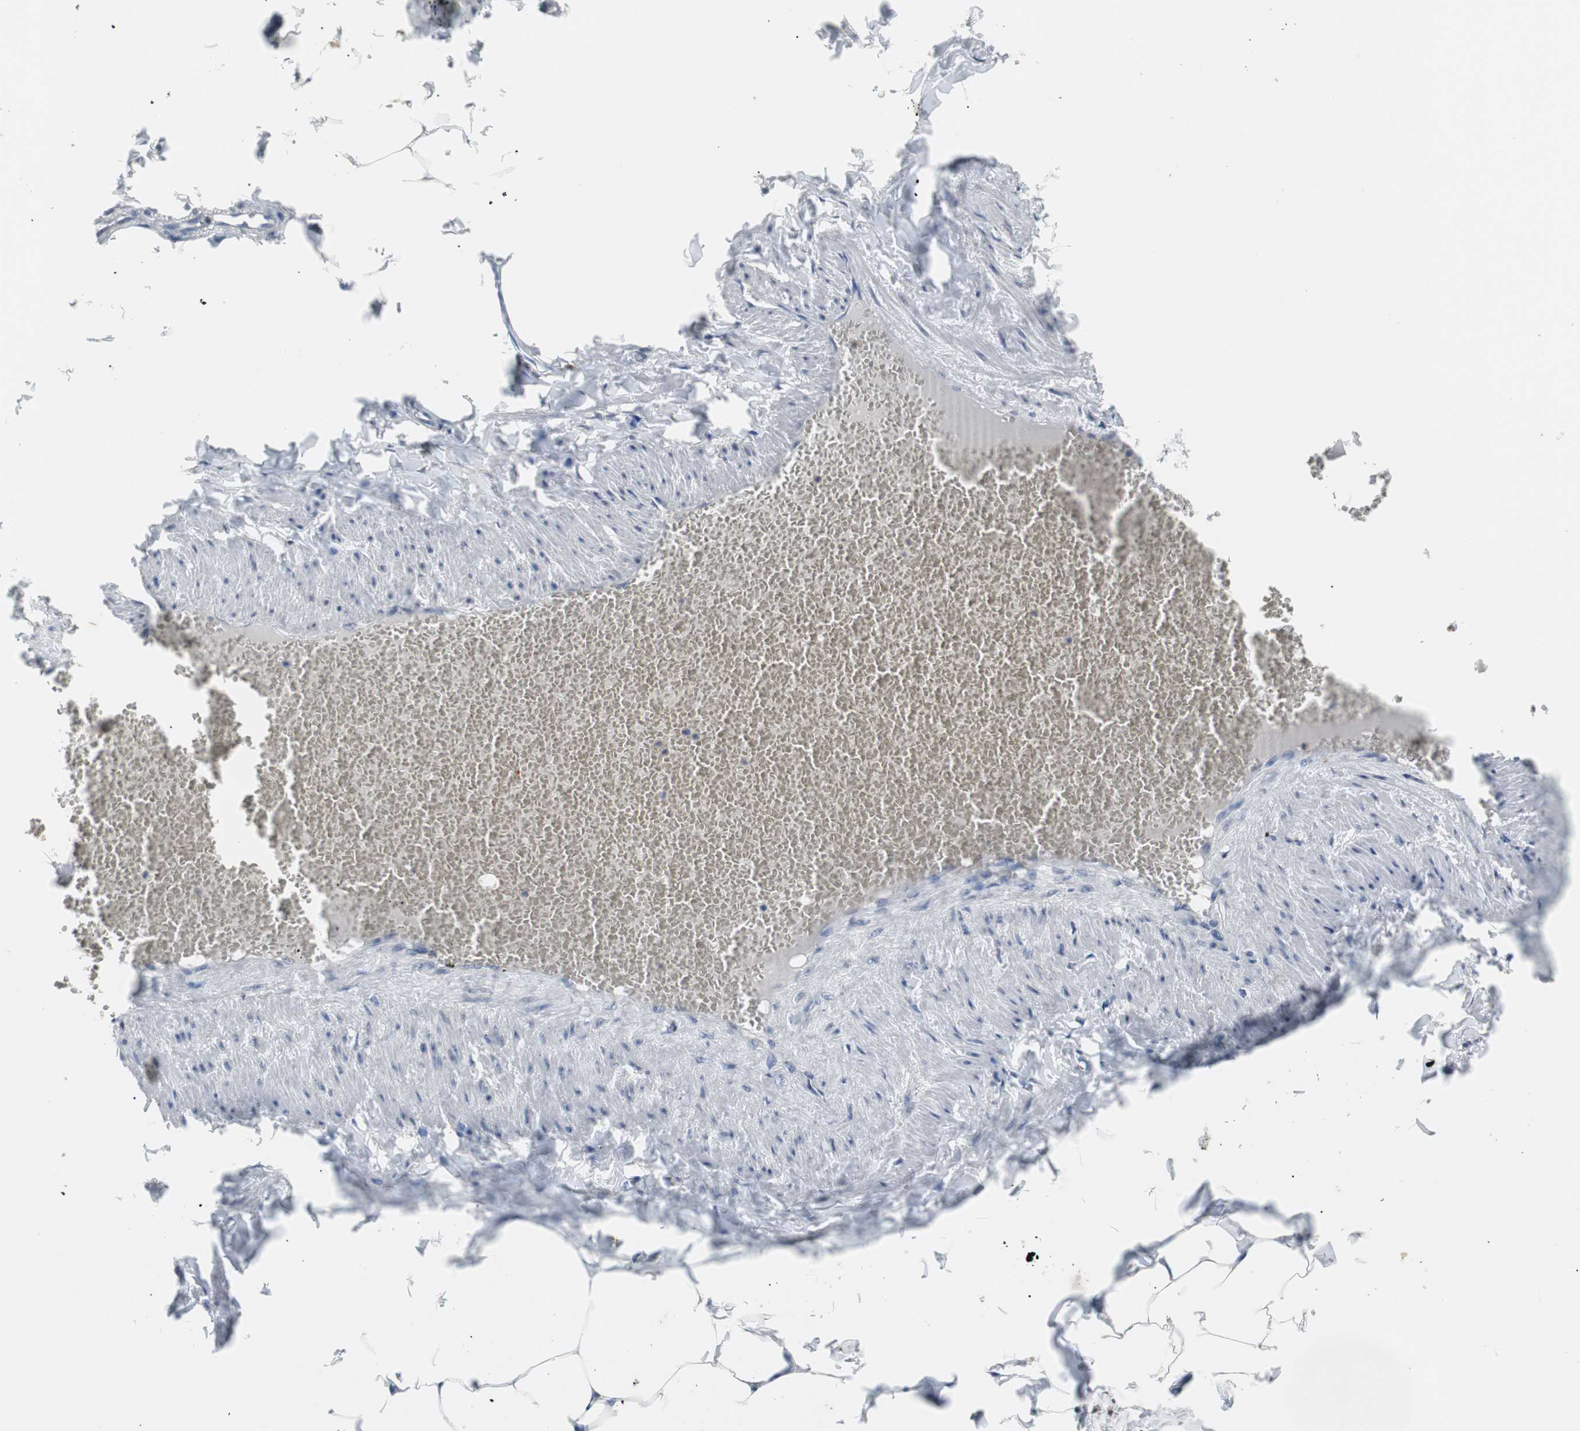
{"staining": {"intensity": "weak", "quantity": "25%-75%", "location": "cytoplasmic/membranous,nuclear"}, "tissue": "adipose tissue", "cell_type": "Adipocytes", "image_type": "normal", "snomed": [{"axis": "morphology", "description": "Normal tissue, NOS"}, {"axis": "topography", "description": "Vascular tissue"}], "caption": "Immunohistochemistry (IHC) (DAB) staining of benign adipose tissue demonstrates weak cytoplasmic/membranous,nuclear protein staining in approximately 25%-75% of adipocytes. Ihc stains the protein in brown and the nuclei are stained blue.", "gene": "SIRT1", "patient": {"sex": "male", "age": 41}}